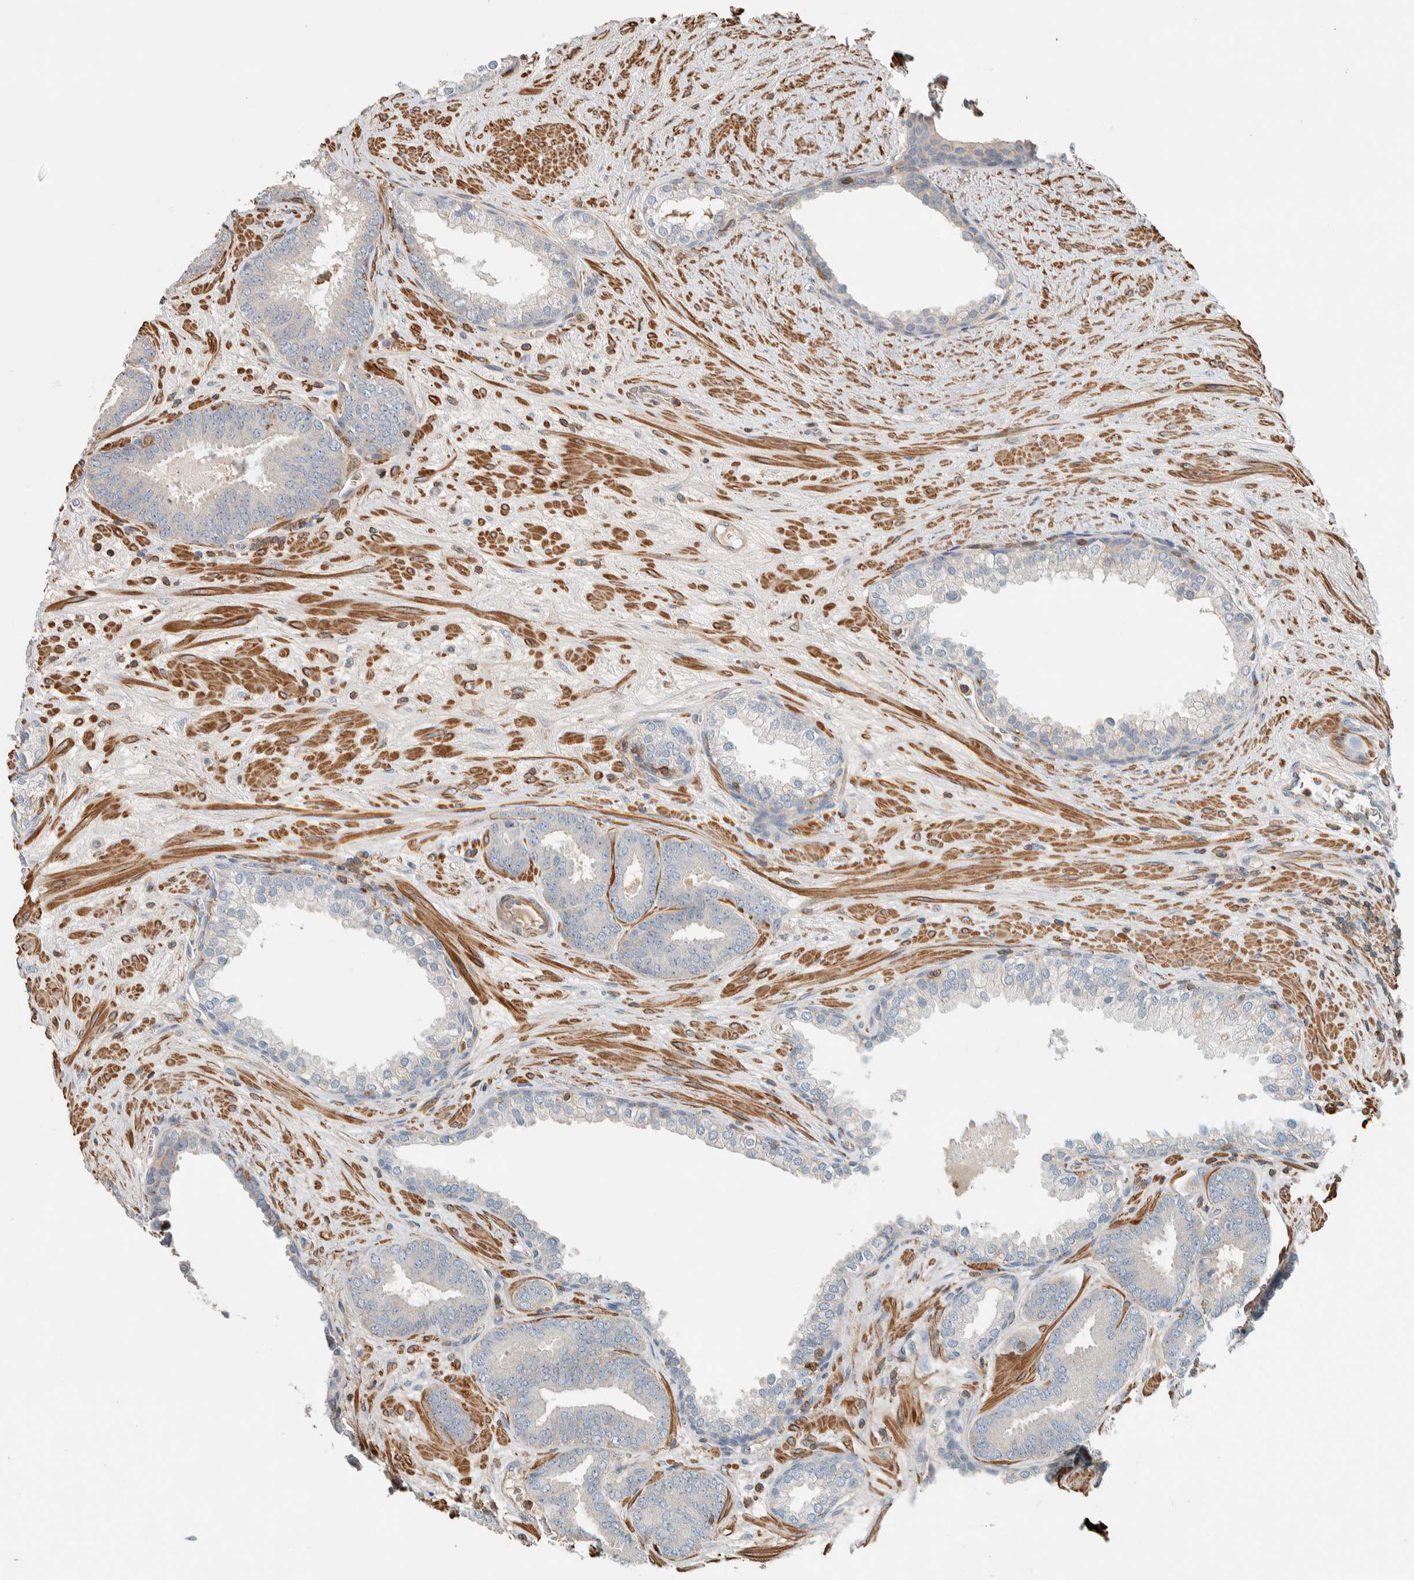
{"staining": {"intensity": "negative", "quantity": "none", "location": "none"}, "tissue": "prostate cancer", "cell_type": "Tumor cells", "image_type": "cancer", "snomed": [{"axis": "morphology", "description": "Adenocarcinoma, Low grade"}, {"axis": "topography", "description": "Prostate"}], "caption": "Image shows no protein expression in tumor cells of adenocarcinoma (low-grade) (prostate) tissue. Nuclei are stained in blue.", "gene": "CTBP2", "patient": {"sex": "male", "age": 62}}